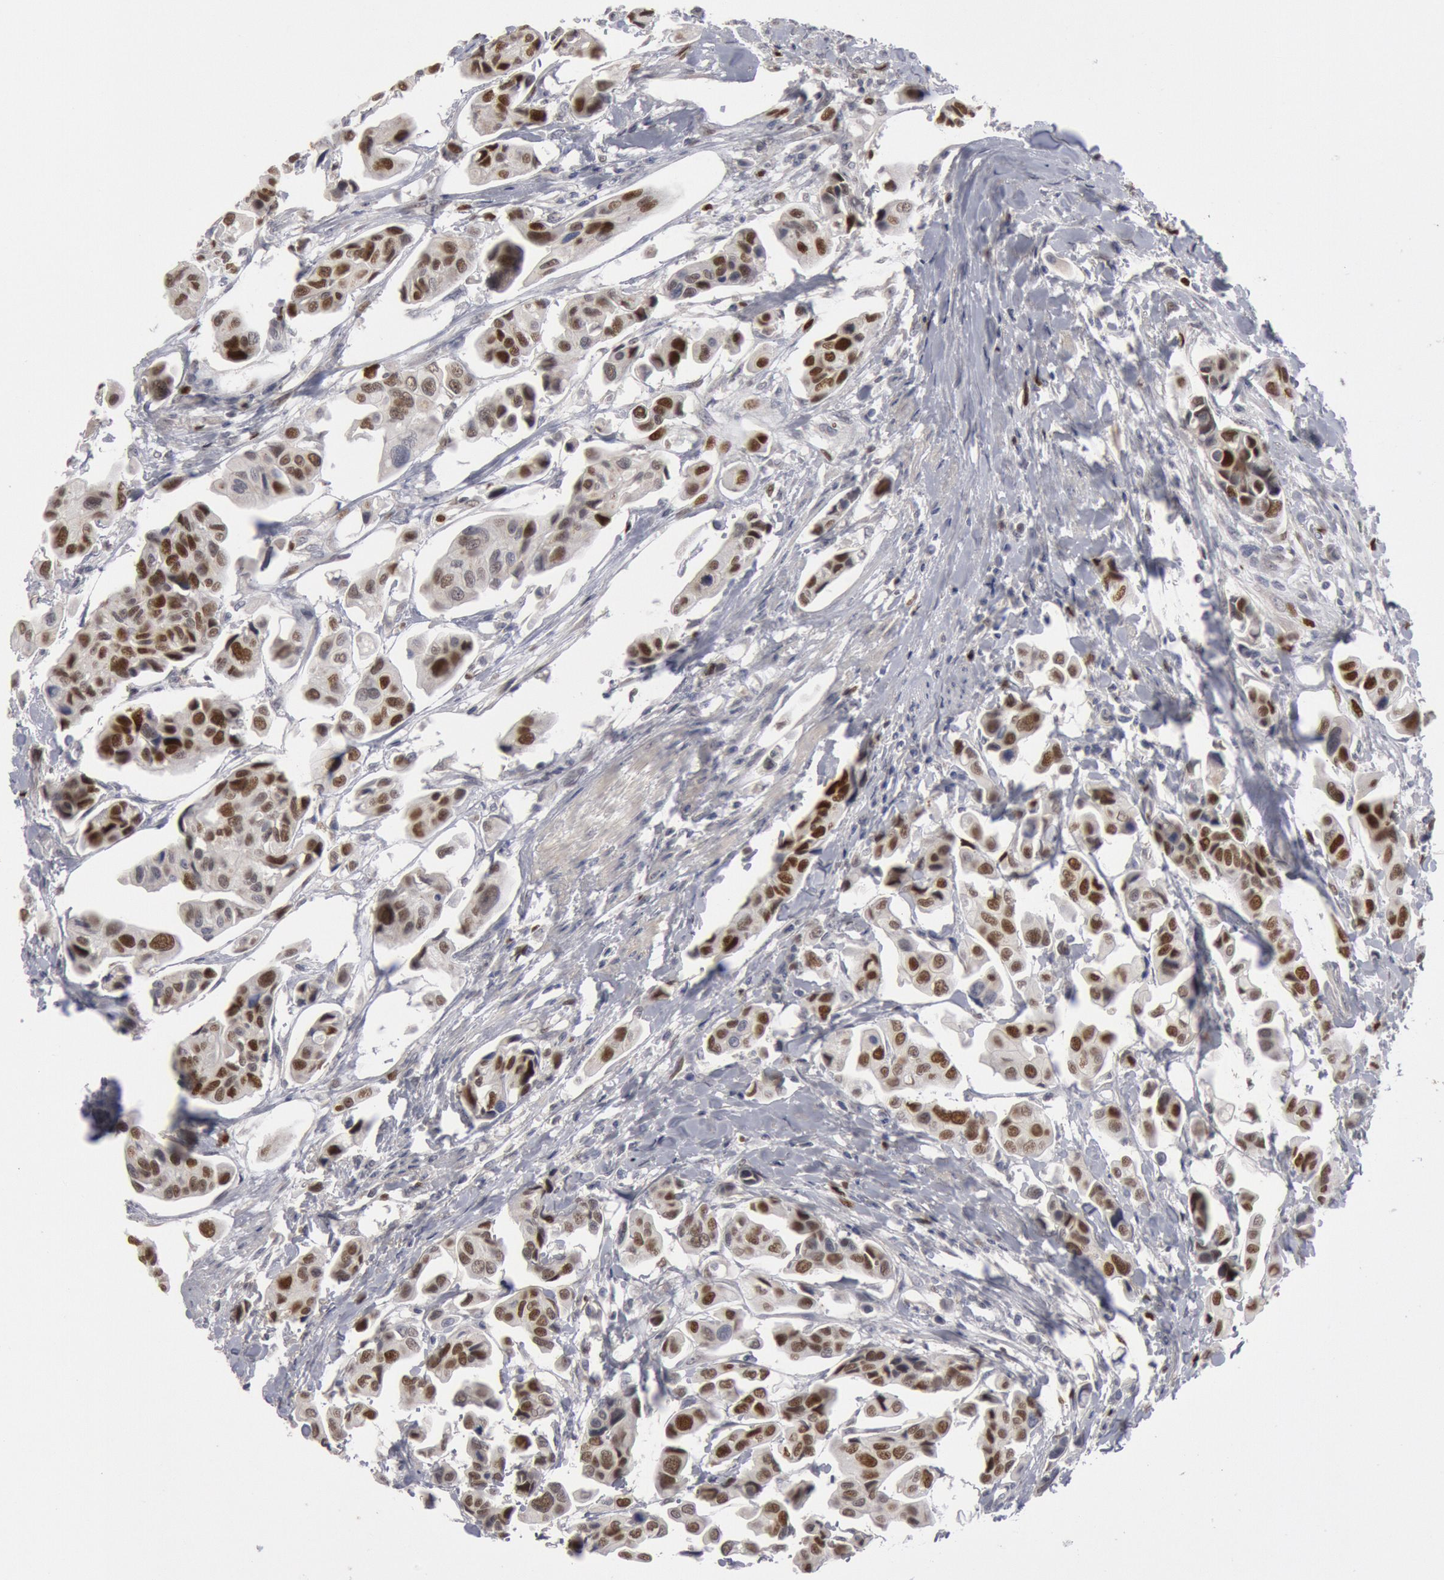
{"staining": {"intensity": "strong", "quantity": "25%-75%", "location": "nuclear"}, "tissue": "urothelial cancer", "cell_type": "Tumor cells", "image_type": "cancer", "snomed": [{"axis": "morphology", "description": "Adenocarcinoma, NOS"}, {"axis": "topography", "description": "Urinary bladder"}], "caption": "A high-resolution micrograph shows immunohistochemistry staining of urothelial cancer, which displays strong nuclear positivity in about 25%-75% of tumor cells.", "gene": "WDHD1", "patient": {"sex": "male", "age": 61}}